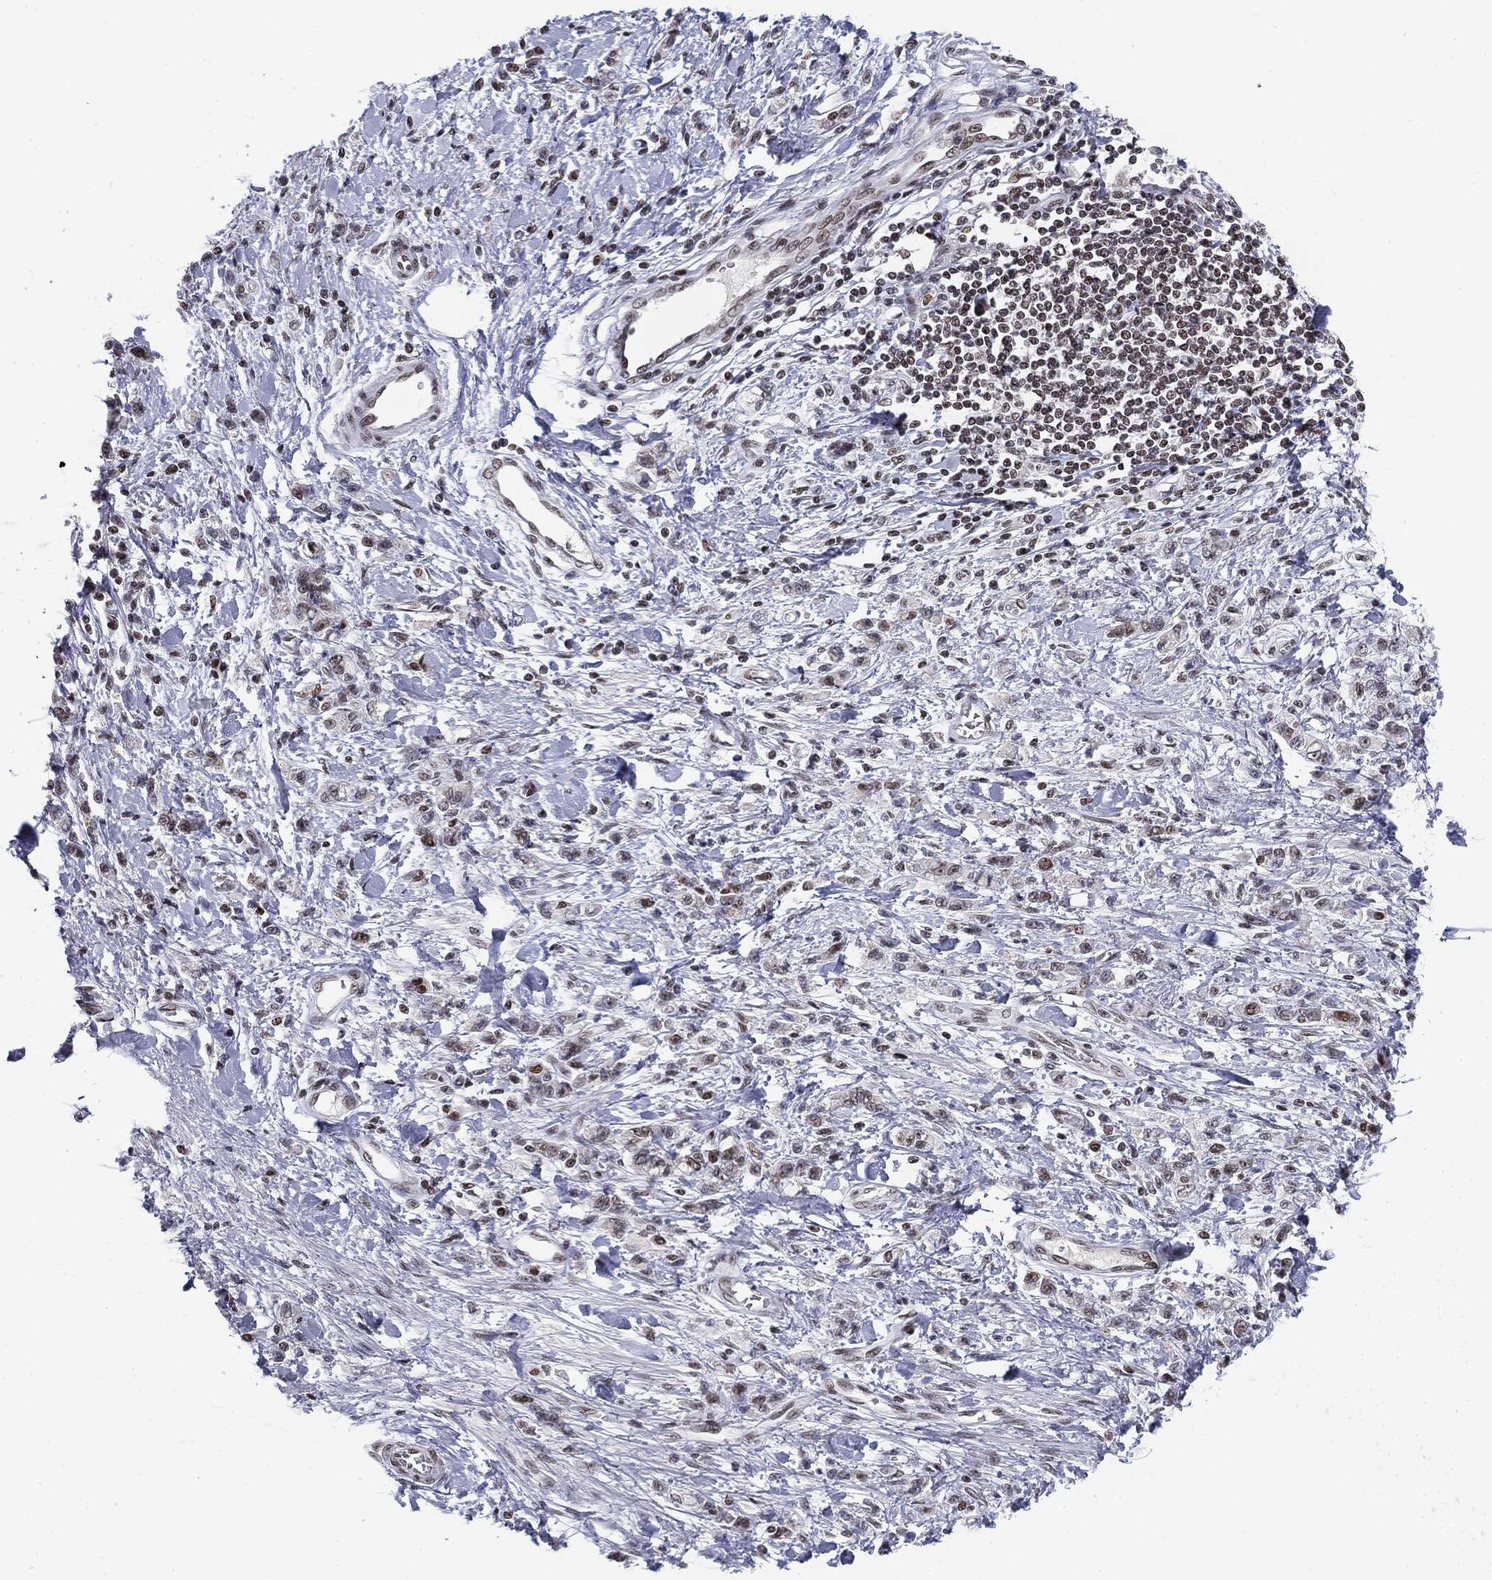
{"staining": {"intensity": "moderate", "quantity": "<25%", "location": "nuclear"}, "tissue": "stomach cancer", "cell_type": "Tumor cells", "image_type": "cancer", "snomed": [{"axis": "morphology", "description": "Adenocarcinoma, NOS"}, {"axis": "topography", "description": "Stomach"}], "caption": "Immunohistochemistry (IHC) (DAB) staining of stomach cancer displays moderate nuclear protein positivity in approximately <25% of tumor cells.", "gene": "MDC1", "patient": {"sex": "male", "age": 77}}